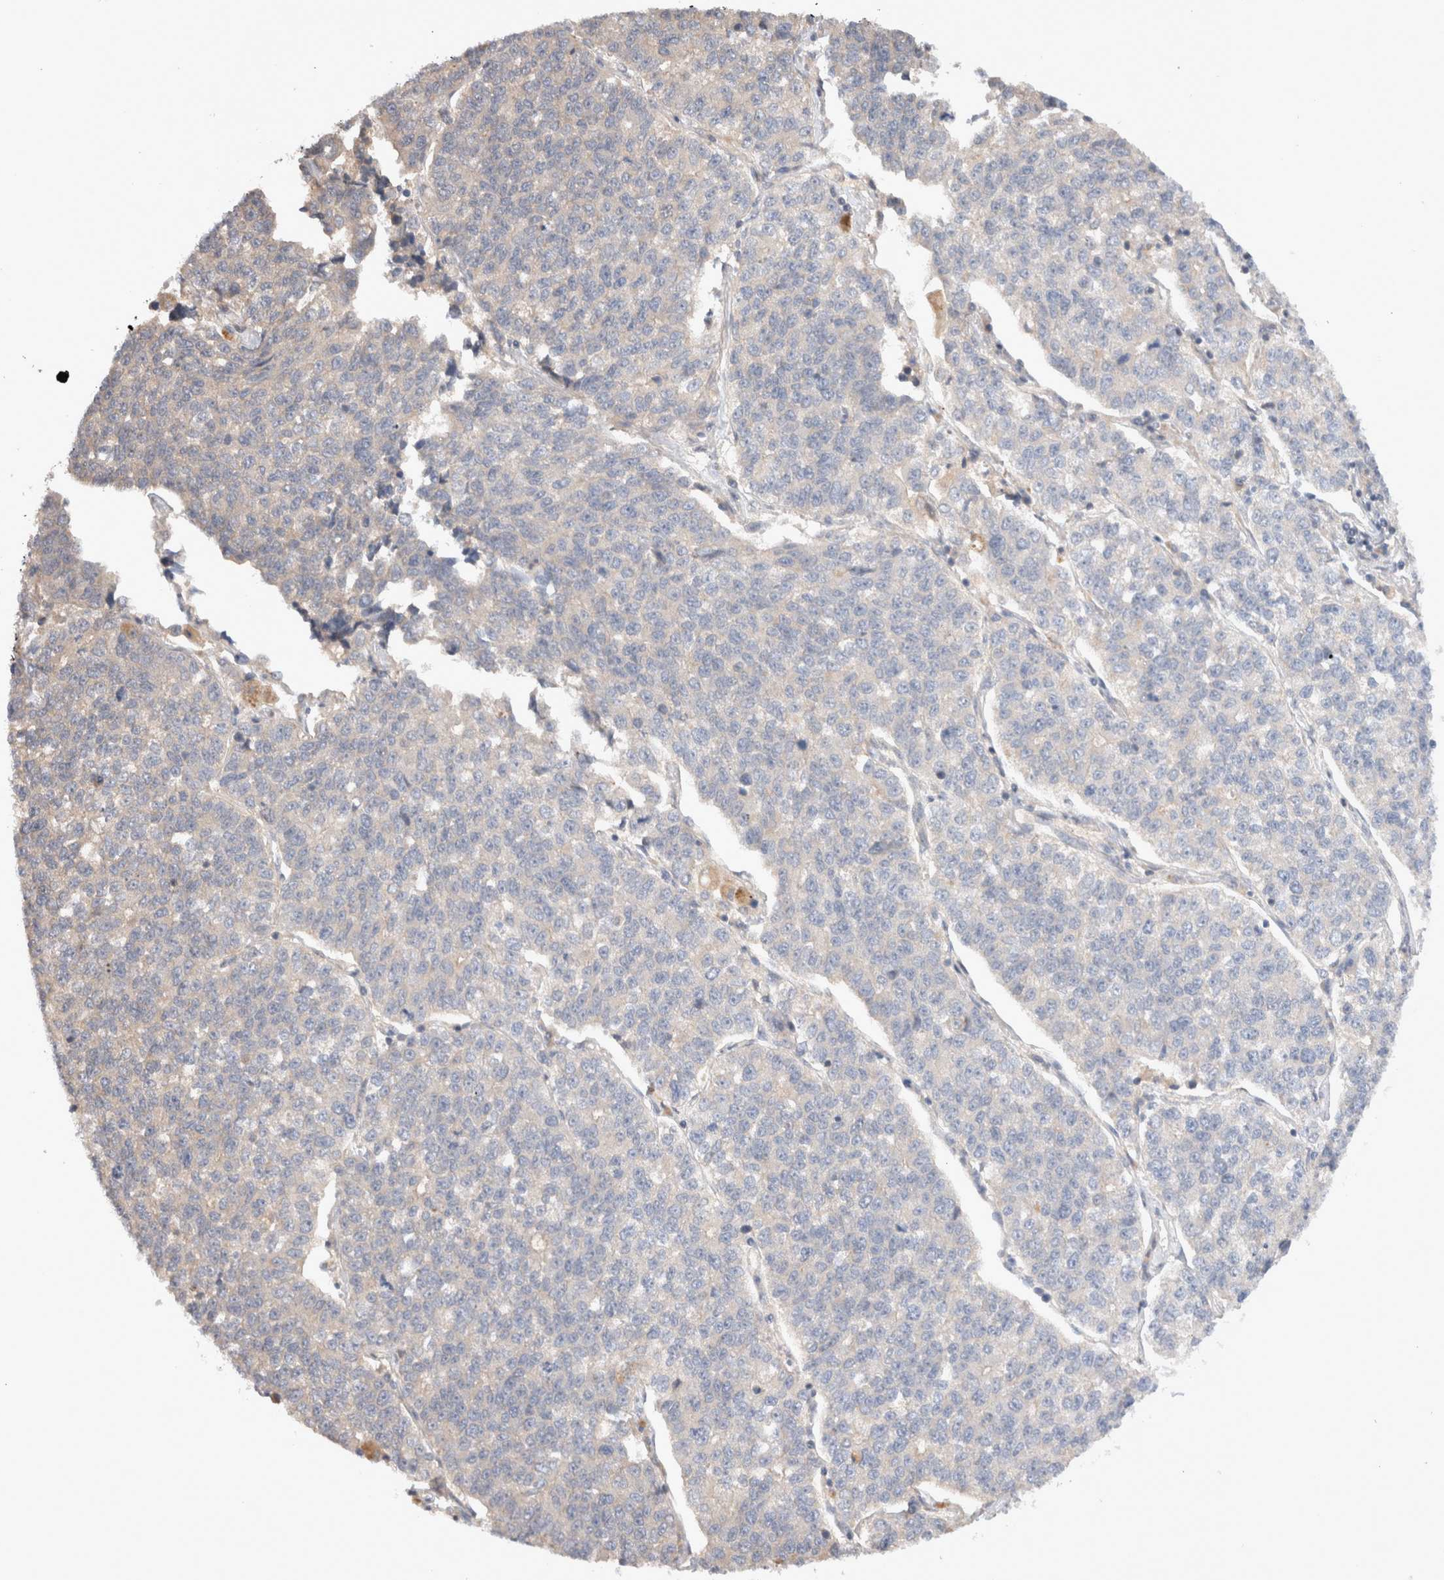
{"staining": {"intensity": "negative", "quantity": "none", "location": "none"}, "tissue": "lung cancer", "cell_type": "Tumor cells", "image_type": "cancer", "snomed": [{"axis": "morphology", "description": "Adenocarcinoma, NOS"}, {"axis": "topography", "description": "Lung"}], "caption": "Human adenocarcinoma (lung) stained for a protein using immunohistochemistry (IHC) displays no staining in tumor cells.", "gene": "KLHL20", "patient": {"sex": "male", "age": 49}}